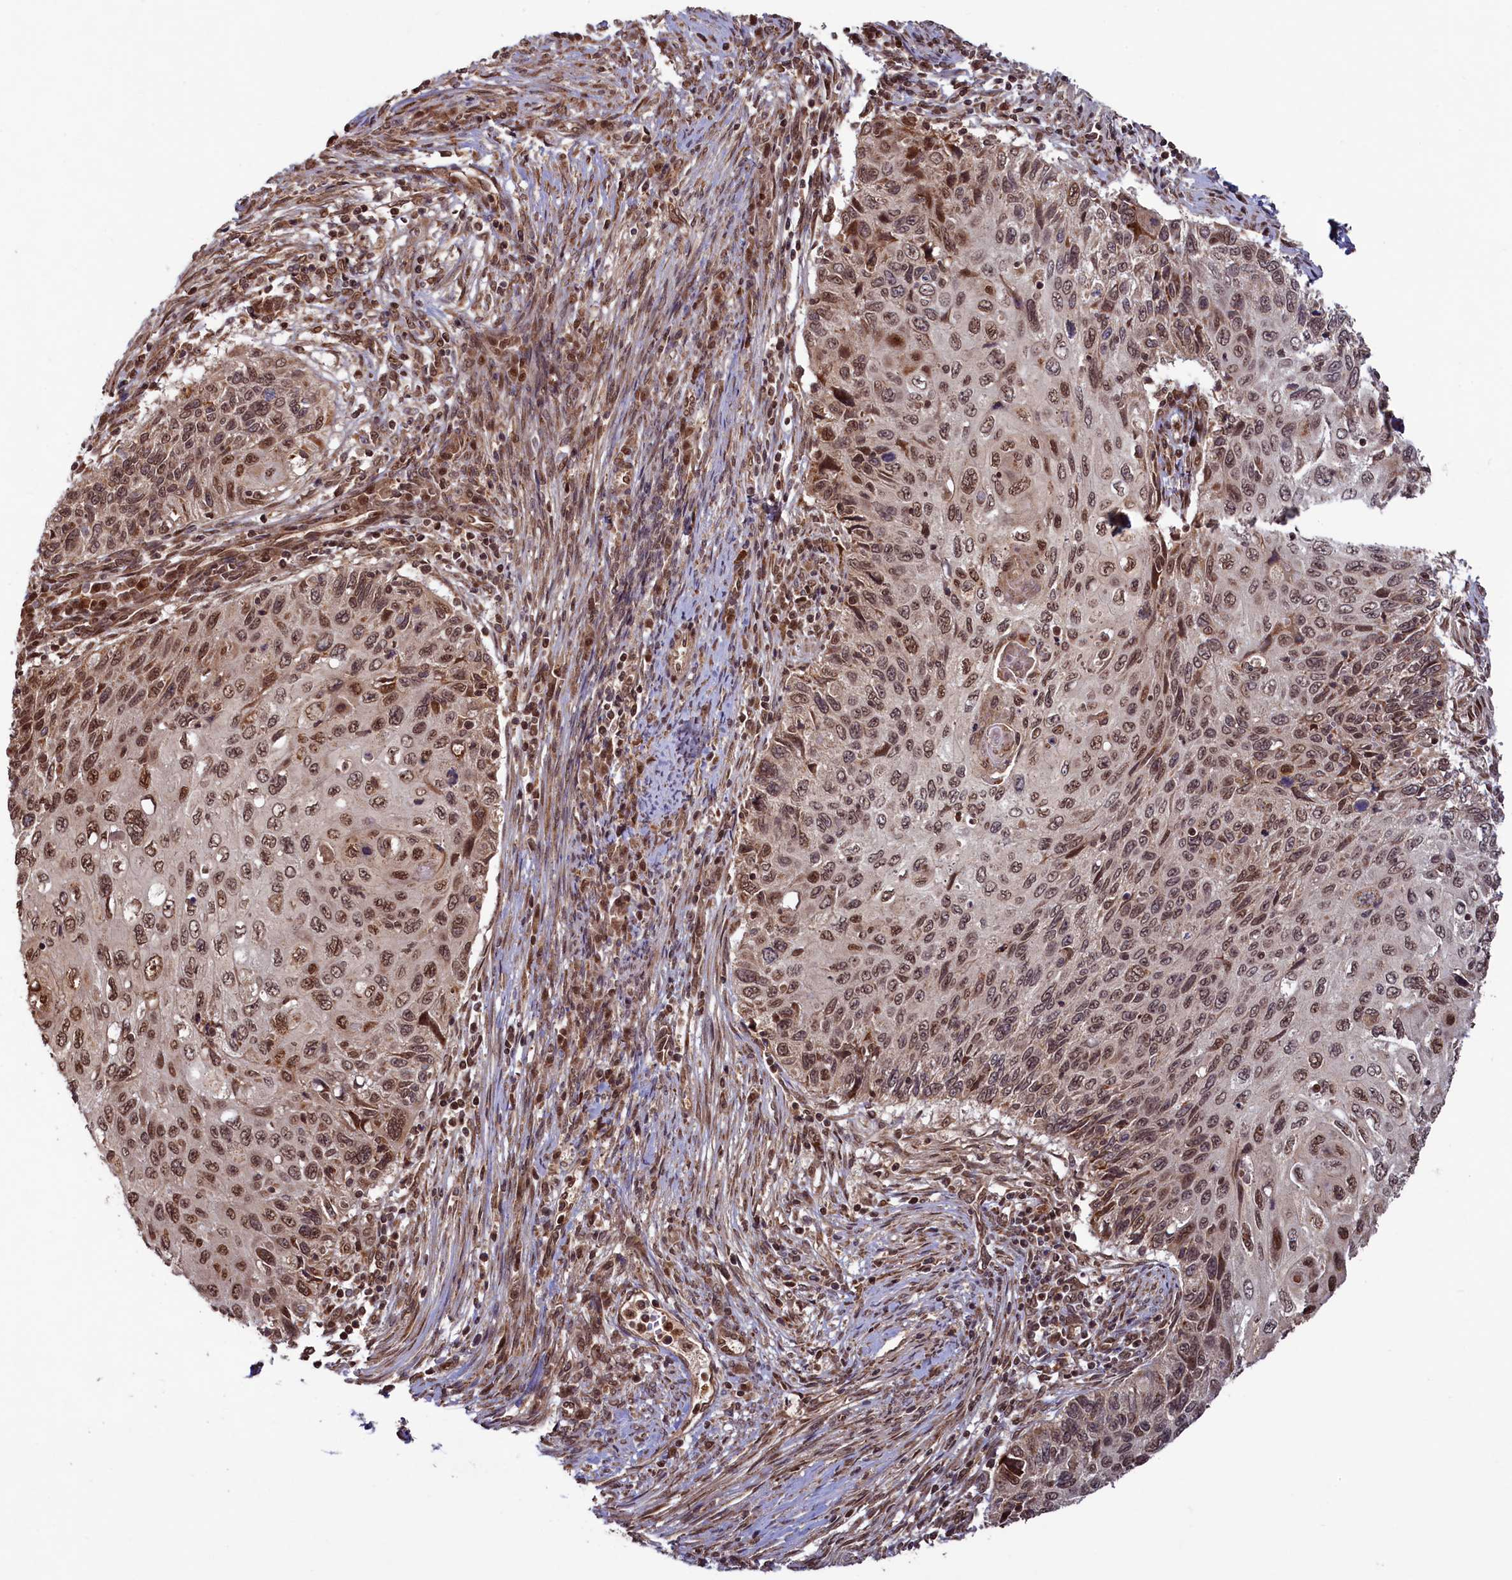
{"staining": {"intensity": "moderate", "quantity": ">75%", "location": "nuclear"}, "tissue": "cervical cancer", "cell_type": "Tumor cells", "image_type": "cancer", "snomed": [{"axis": "morphology", "description": "Squamous cell carcinoma, NOS"}, {"axis": "topography", "description": "Cervix"}], "caption": "Immunohistochemical staining of cervical squamous cell carcinoma displays moderate nuclear protein positivity in approximately >75% of tumor cells. (DAB (3,3'-diaminobenzidine) = brown stain, brightfield microscopy at high magnification).", "gene": "NAE1", "patient": {"sex": "female", "age": 70}}